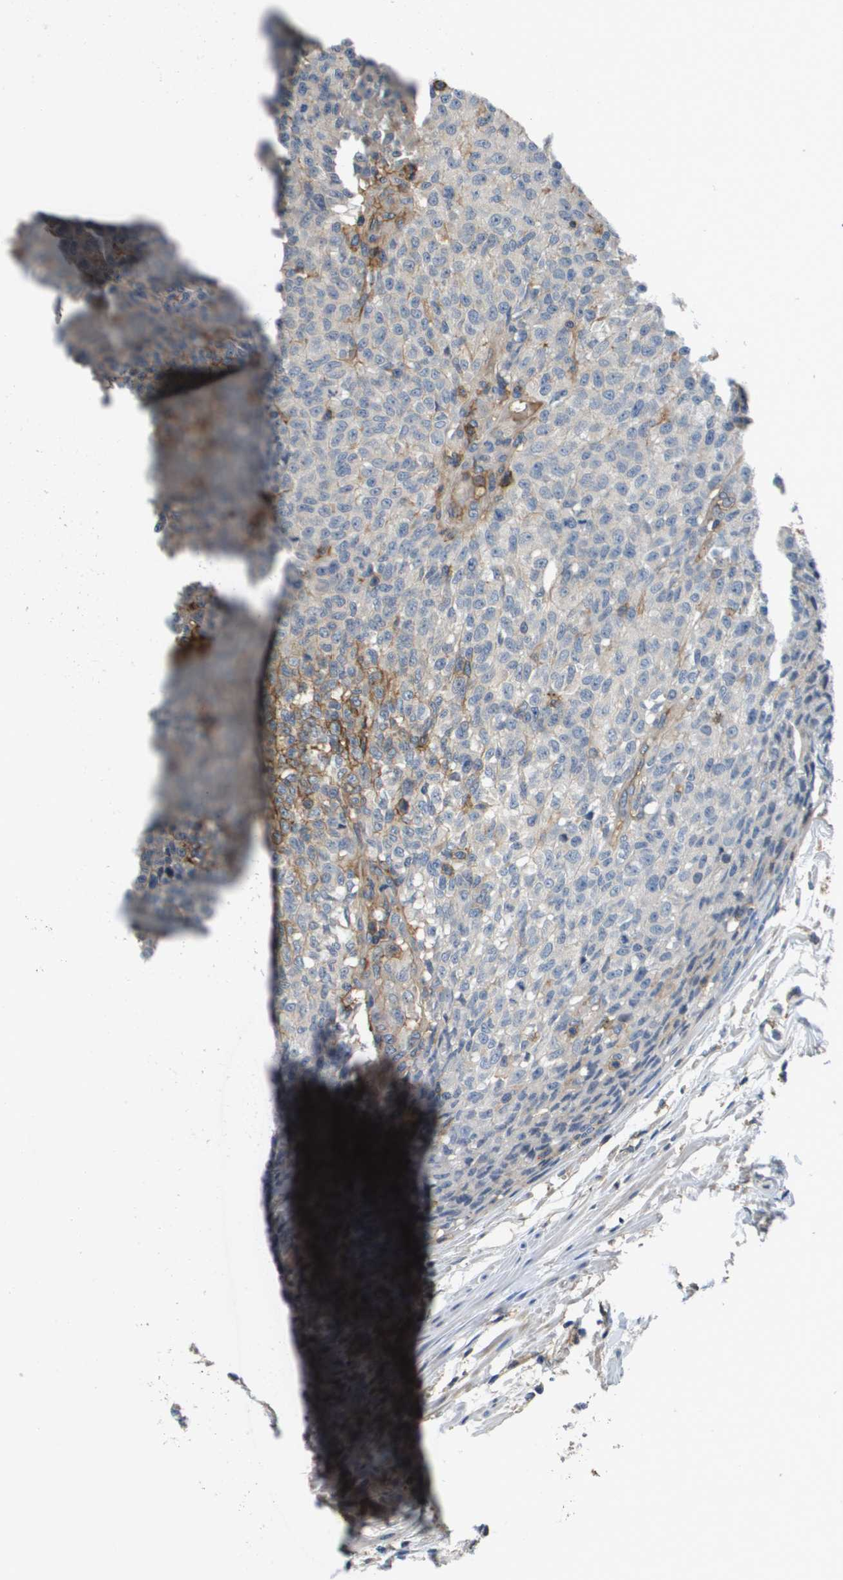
{"staining": {"intensity": "negative", "quantity": "none", "location": "none"}, "tissue": "testis cancer", "cell_type": "Tumor cells", "image_type": "cancer", "snomed": [{"axis": "morphology", "description": "Seminoma, NOS"}, {"axis": "topography", "description": "Testis"}], "caption": "The photomicrograph demonstrates no staining of tumor cells in testis cancer.", "gene": "SLC16A3", "patient": {"sex": "male", "age": 59}}